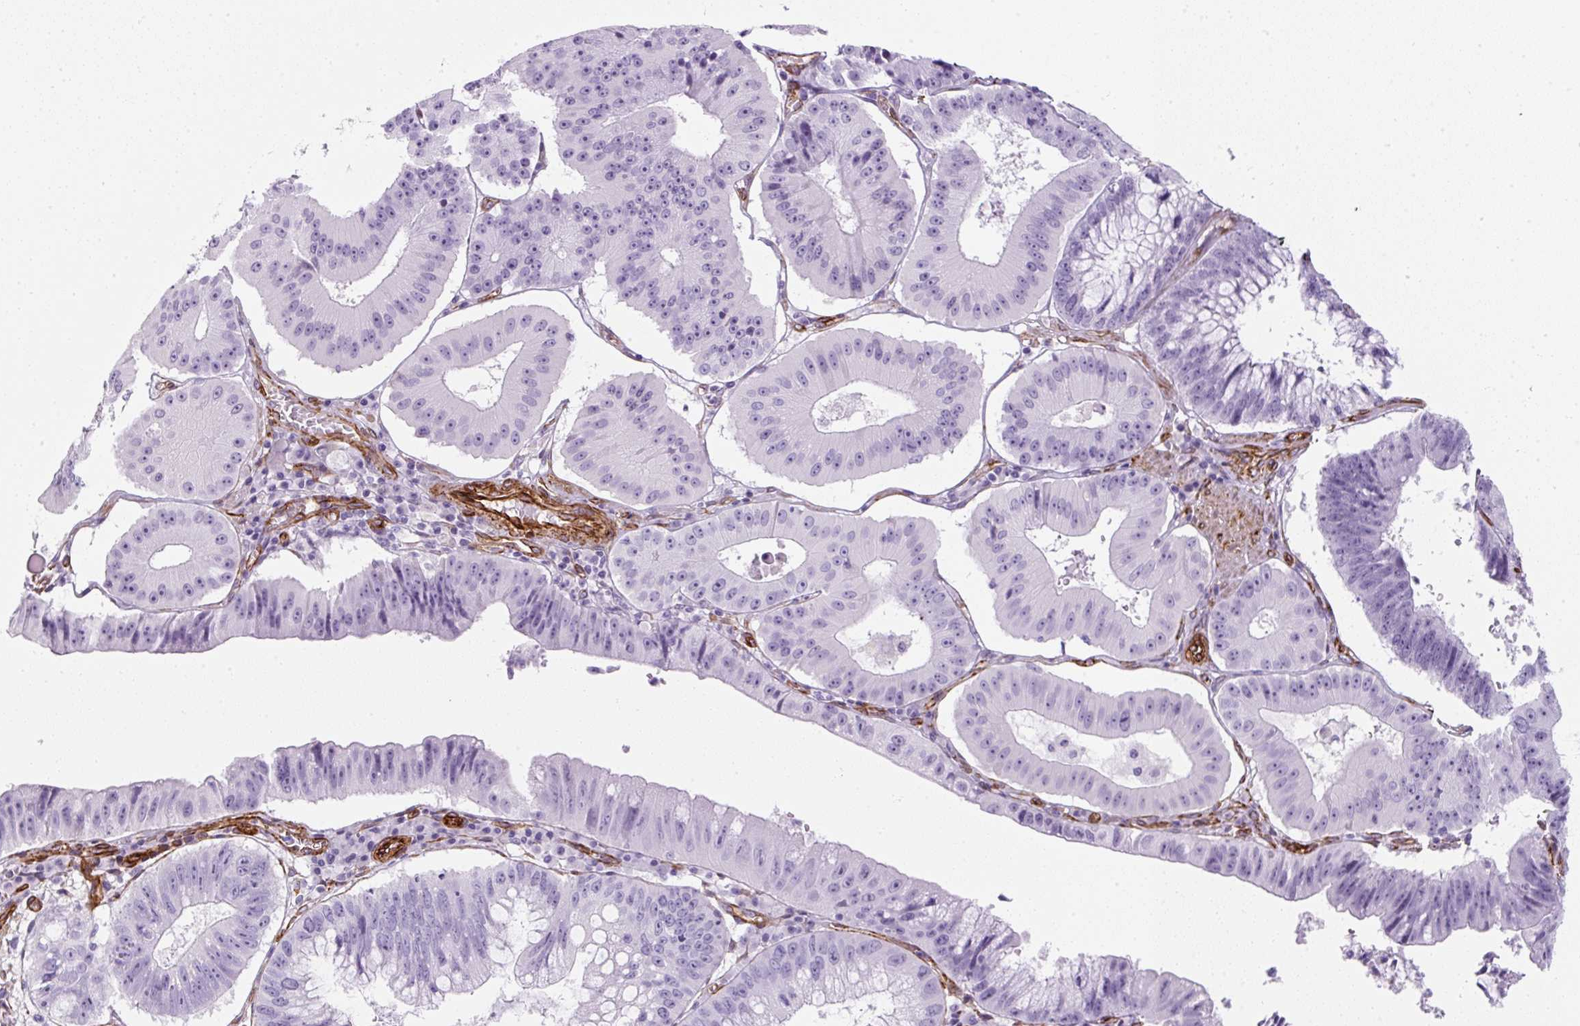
{"staining": {"intensity": "negative", "quantity": "none", "location": "none"}, "tissue": "stomach cancer", "cell_type": "Tumor cells", "image_type": "cancer", "snomed": [{"axis": "morphology", "description": "Adenocarcinoma, NOS"}, {"axis": "topography", "description": "Stomach"}], "caption": "Protein analysis of stomach adenocarcinoma shows no significant staining in tumor cells. The staining was performed using DAB (3,3'-diaminobenzidine) to visualize the protein expression in brown, while the nuclei were stained in blue with hematoxylin (Magnification: 20x).", "gene": "CAVIN3", "patient": {"sex": "male", "age": 59}}